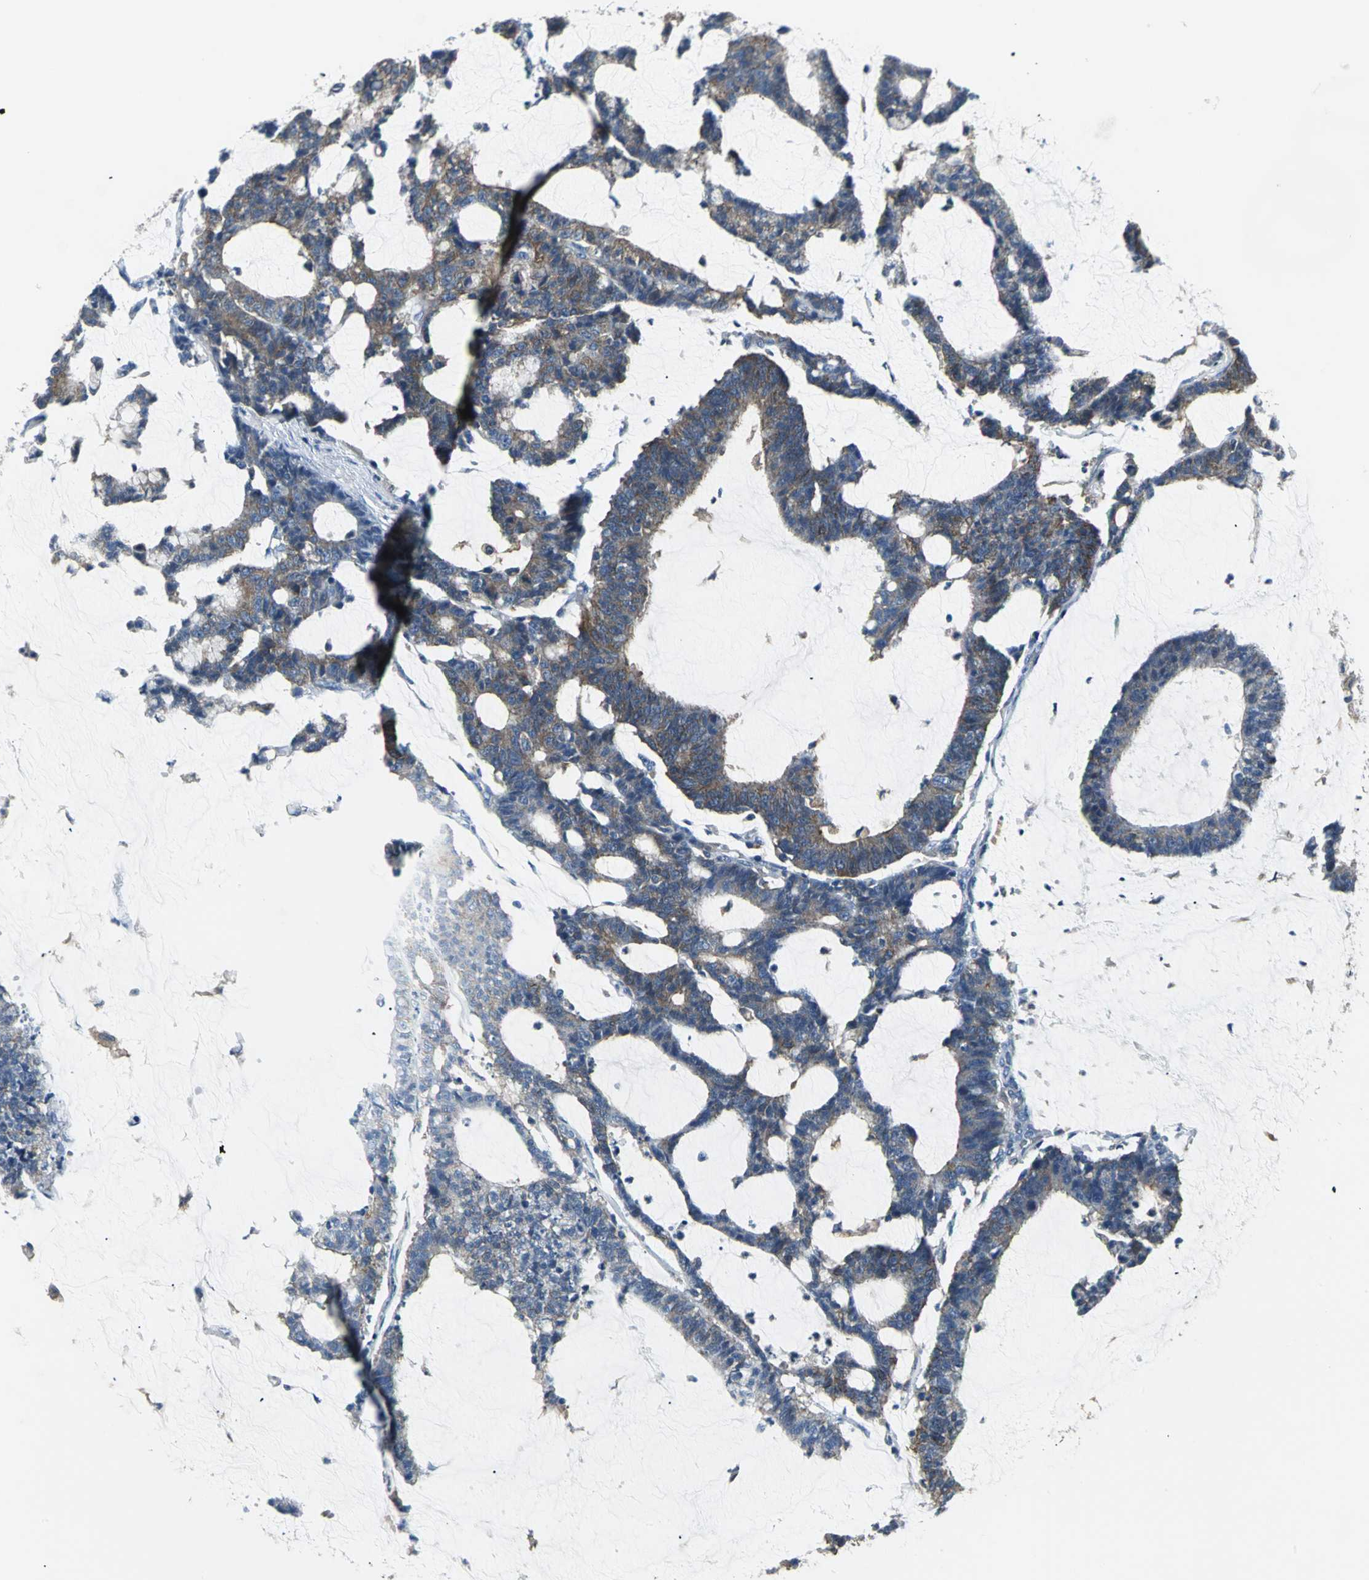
{"staining": {"intensity": "moderate", "quantity": ">75%", "location": "cytoplasmic/membranous"}, "tissue": "colorectal cancer", "cell_type": "Tumor cells", "image_type": "cancer", "snomed": [{"axis": "morphology", "description": "Adenocarcinoma, NOS"}, {"axis": "topography", "description": "Colon"}], "caption": "Protein positivity by IHC reveals moderate cytoplasmic/membranous positivity in approximately >75% of tumor cells in adenocarcinoma (colorectal).", "gene": "IQGAP2", "patient": {"sex": "female", "age": 84}}